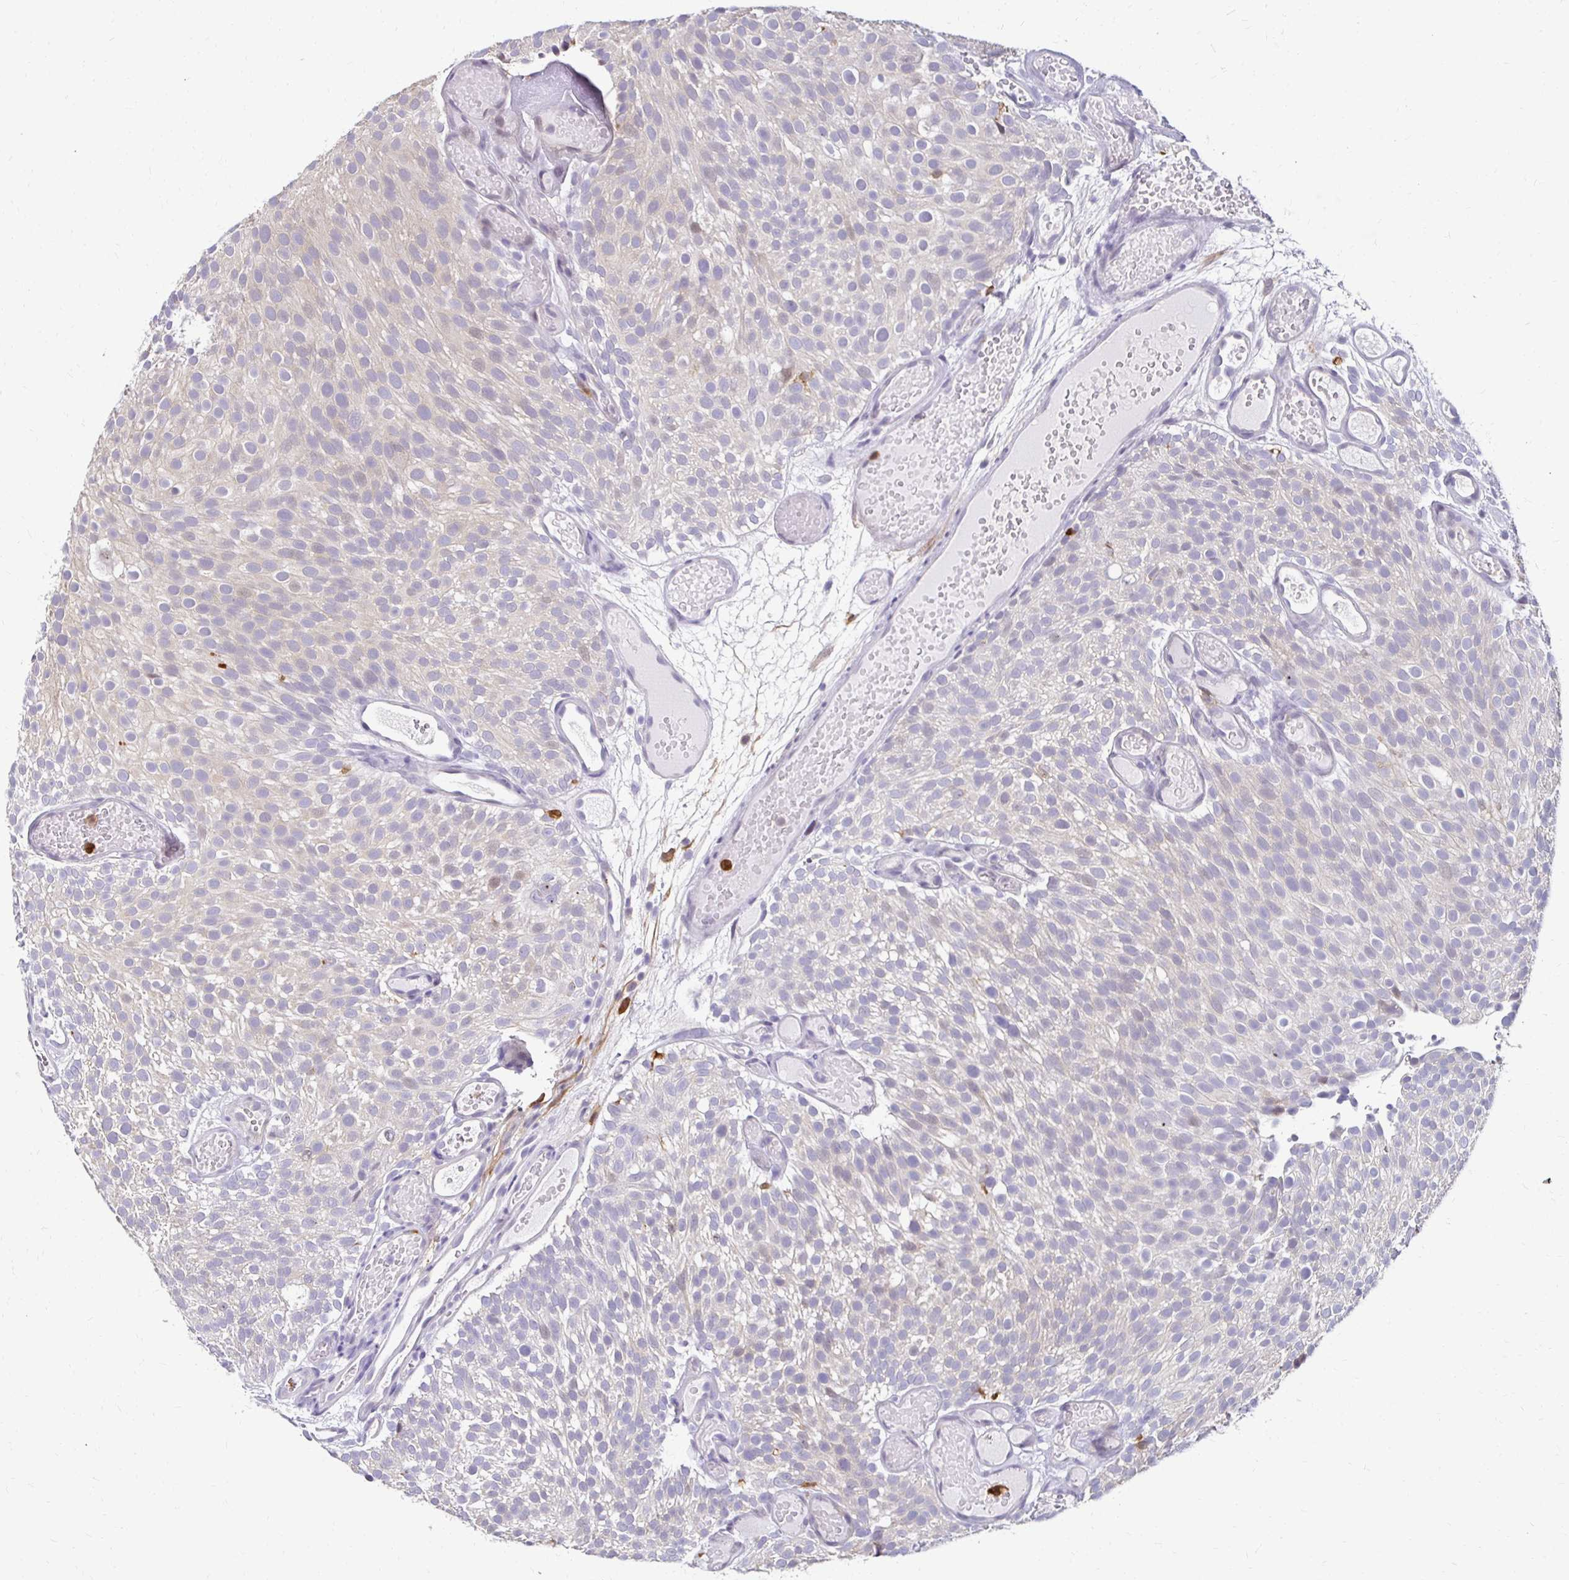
{"staining": {"intensity": "negative", "quantity": "none", "location": "none"}, "tissue": "urothelial cancer", "cell_type": "Tumor cells", "image_type": "cancer", "snomed": [{"axis": "morphology", "description": "Urothelial carcinoma, Low grade"}, {"axis": "topography", "description": "Urinary bladder"}], "caption": "The micrograph displays no staining of tumor cells in low-grade urothelial carcinoma. The staining was performed using DAB to visualize the protein expression in brown, while the nuclei were stained in blue with hematoxylin (Magnification: 20x).", "gene": "PADI2", "patient": {"sex": "male", "age": 78}}